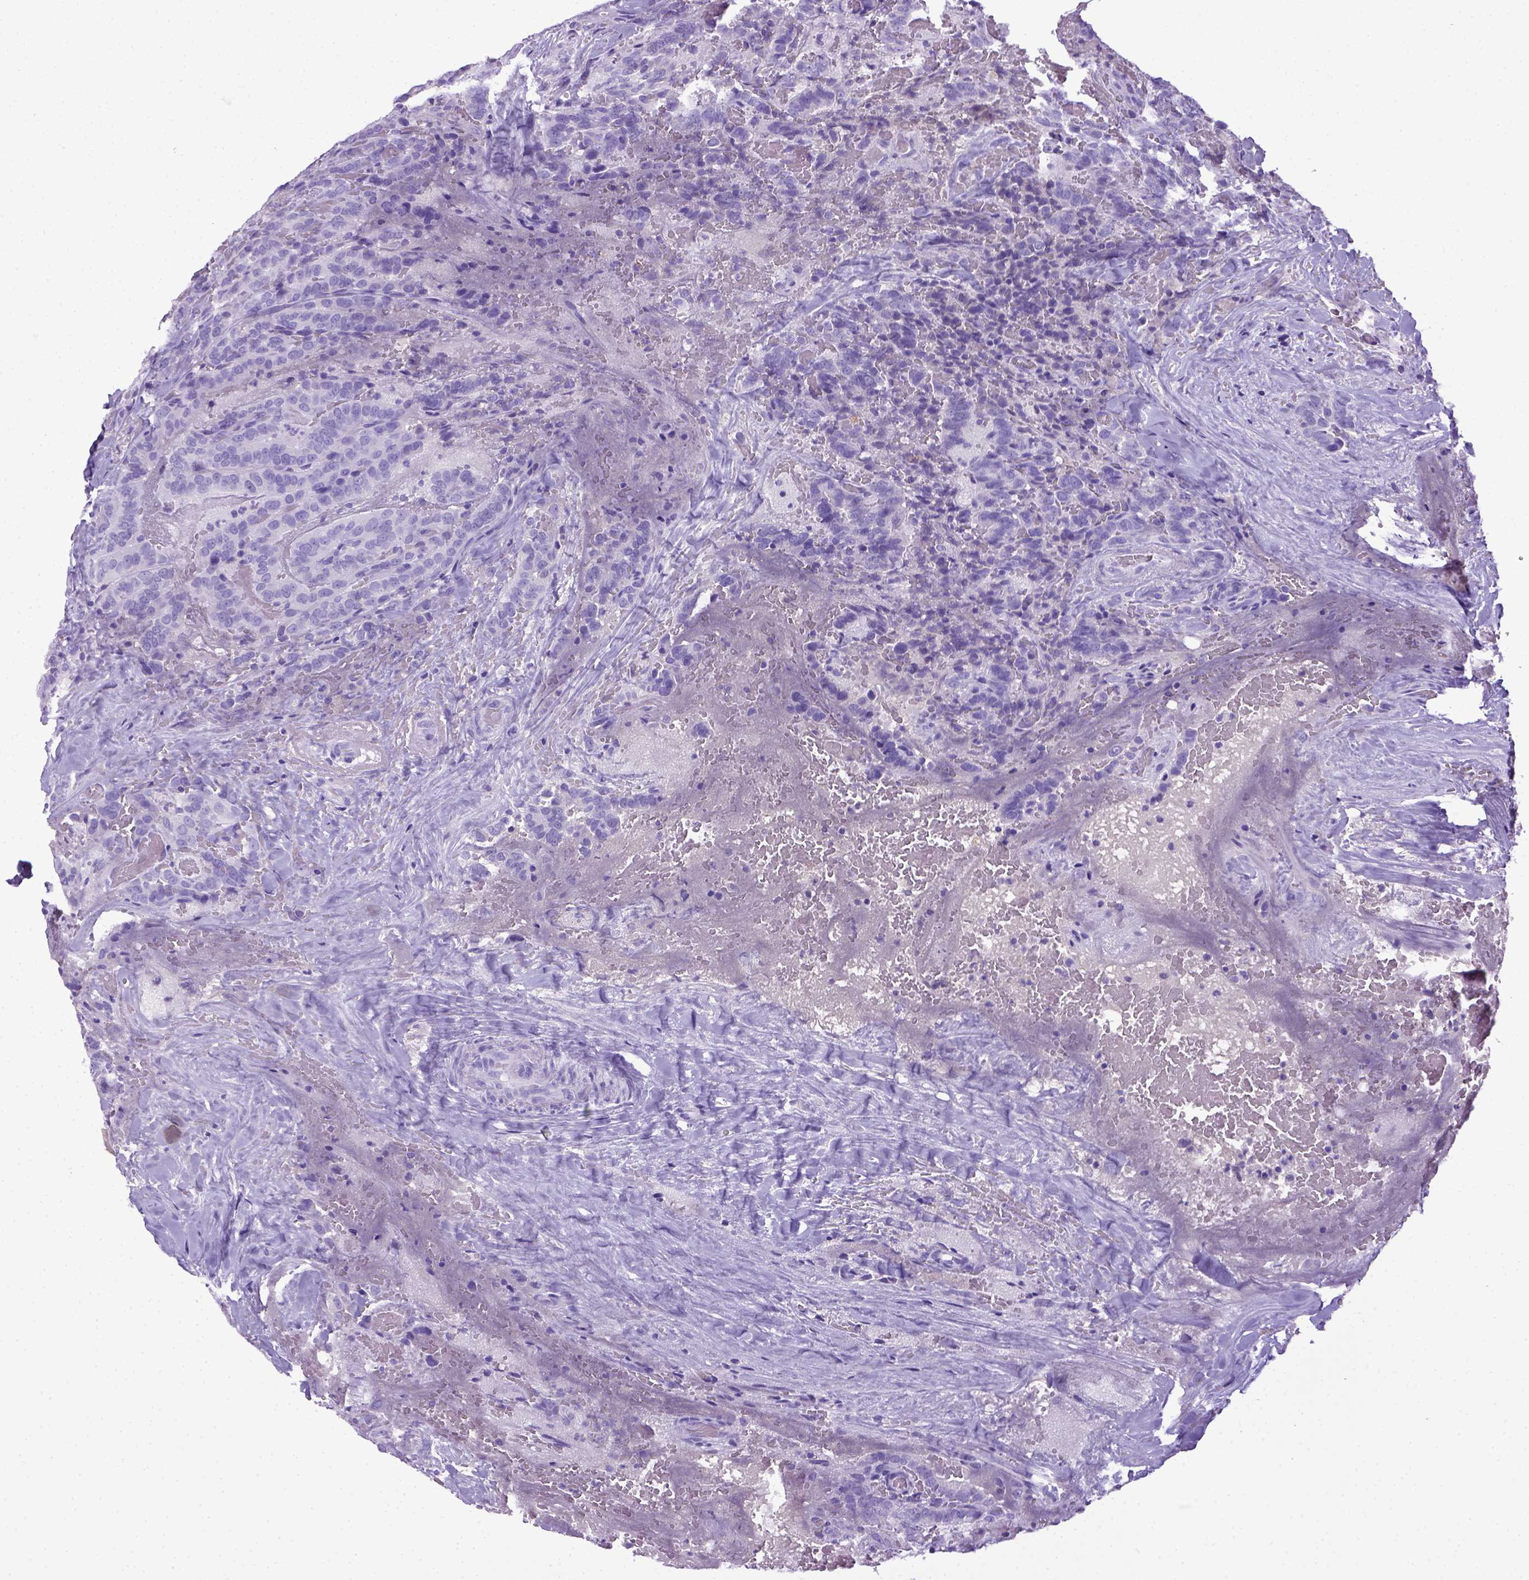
{"staining": {"intensity": "negative", "quantity": "none", "location": "none"}, "tissue": "thyroid cancer", "cell_type": "Tumor cells", "image_type": "cancer", "snomed": [{"axis": "morphology", "description": "Papillary adenocarcinoma, NOS"}, {"axis": "topography", "description": "Thyroid gland"}], "caption": "Tumor cells are negative for brown protein staining in thyroid cancer.", "gene": "ITIH4", "patient": {"sex": "male", "age": 61}}